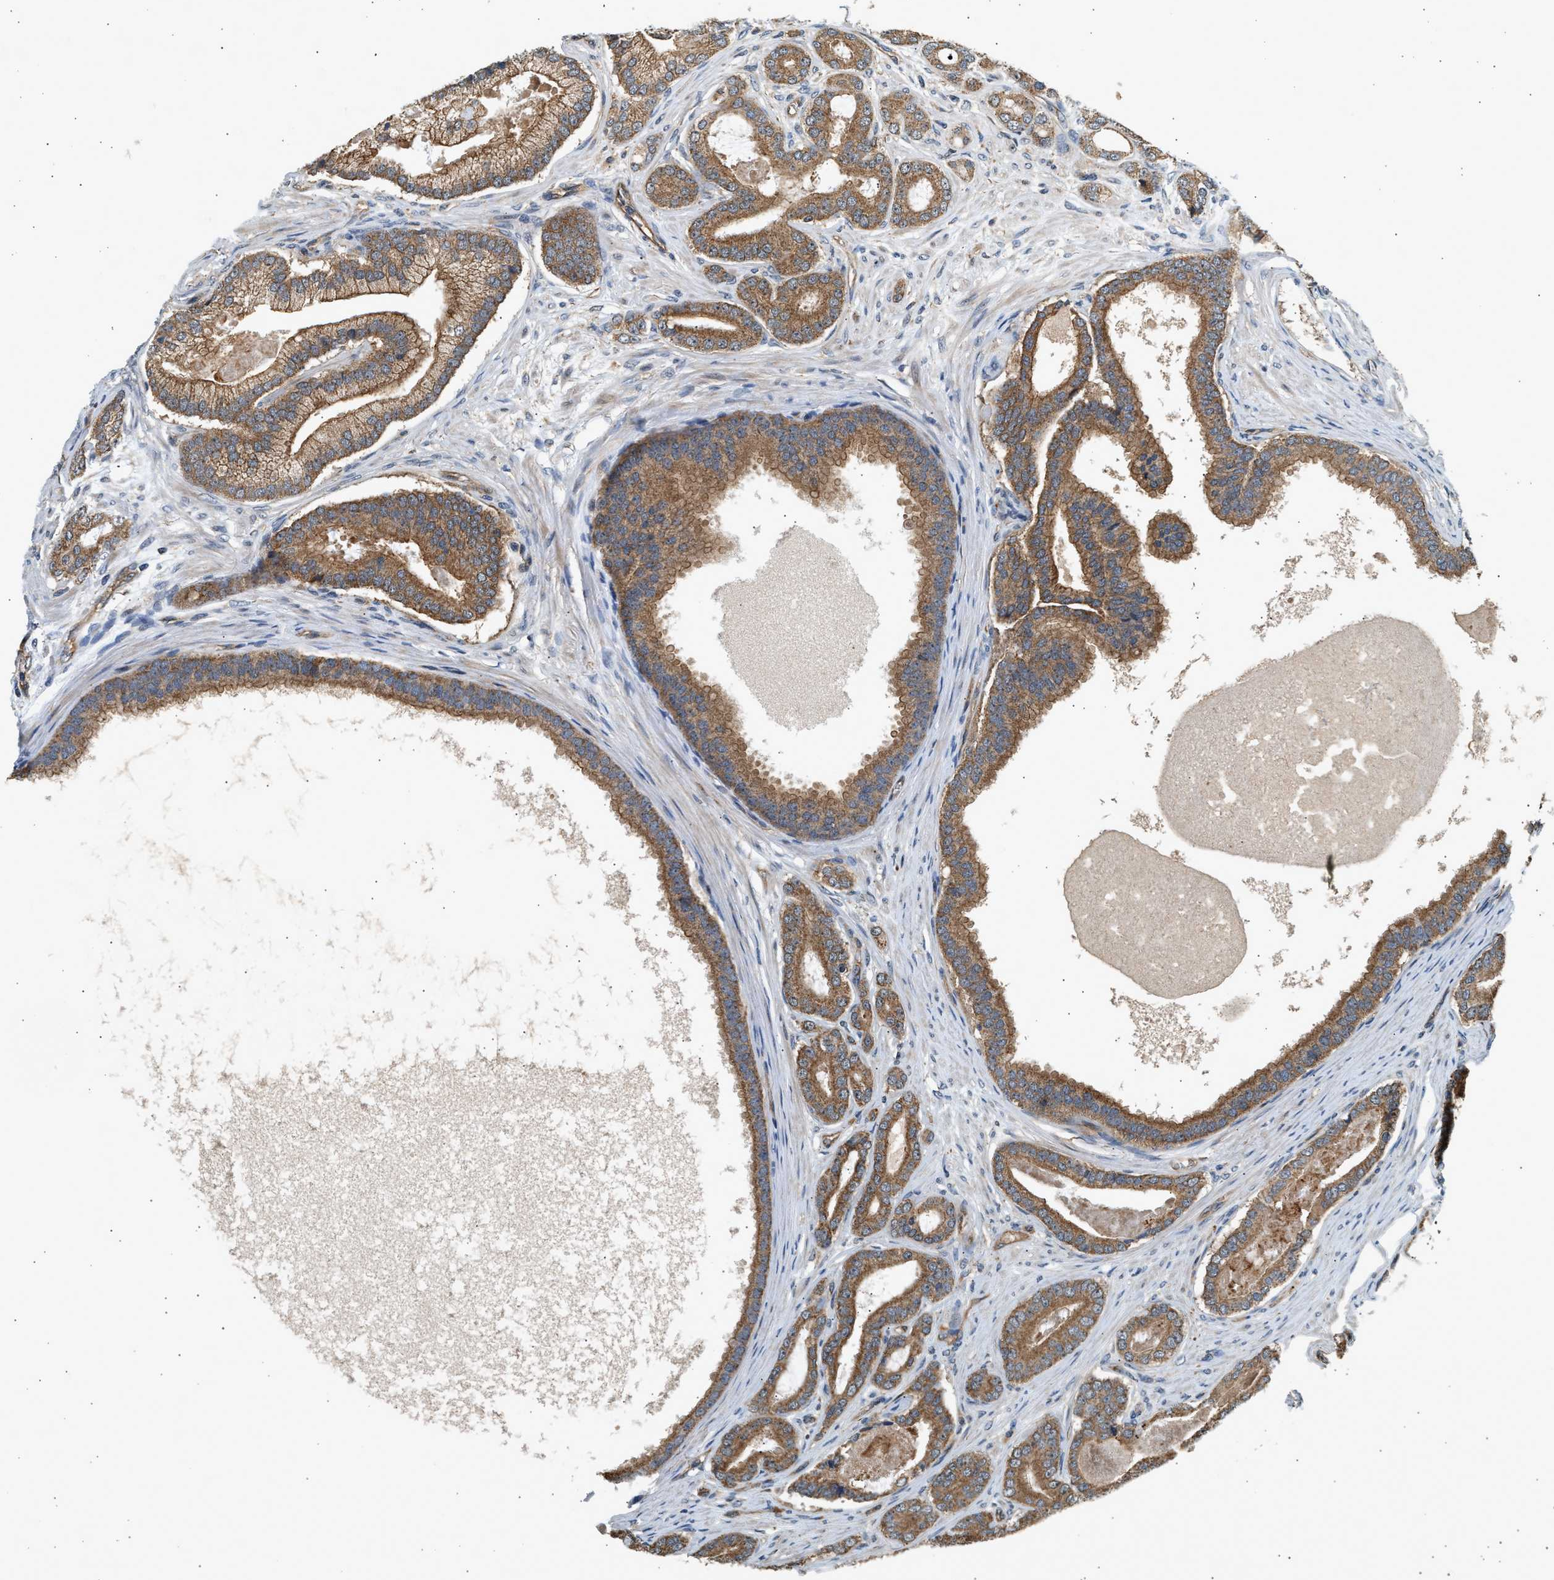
{"staining": {"intensity": "moderate", "quantity": ">75%", "location": "cytoplasmic/membranous"}, "tissue": "prostate cancer", "cell_type": "Tumor cells", "image_type": "cancer", "snomed": [{"axis": "morphology", "description": "Adenocarcinoma, High grade"}, {"axis": "topography", "description": "Prostate"}], "caption": "This micrograph reveals immunohistochemistry (IHC) staining of human prostate high-grade adenocarcinoma, with medium moderate cytoplasmic/membranous positivity in about >75% of tumor cells.", "gene": "DUSP14", "patient": {"sex": "male", "age": 60}}